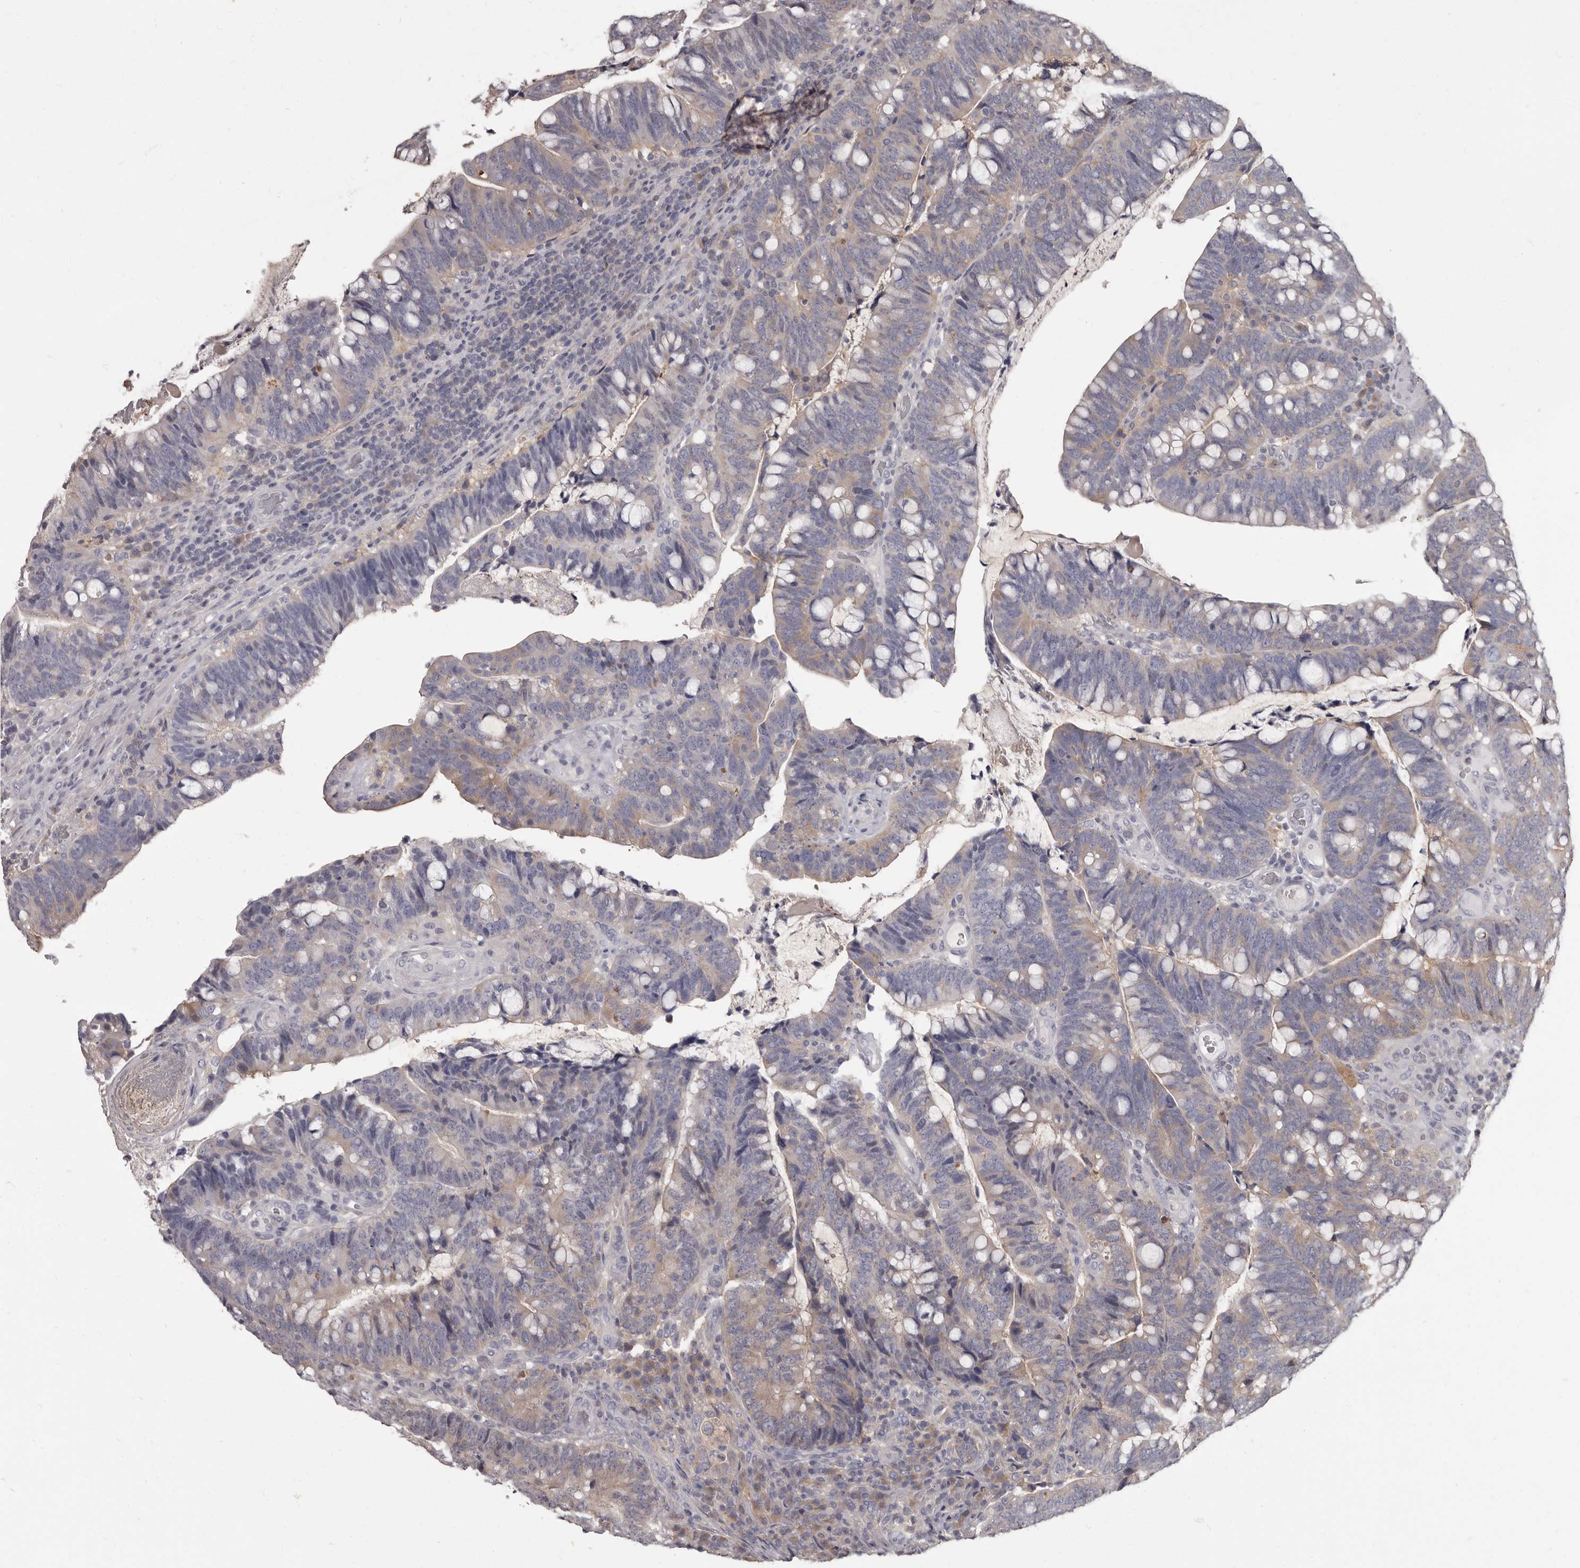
{"staining": {"intensity": "moderate", "quantity": "<25%", "location": "cytoplasmic/membranous"}, "tissue": "colorectal cancer", "cell_type": "Tumor cells", "image_type": "cancer", "snomed": [{"axis": "morphology", "description": "Adenocarcinoma, NOS"}, {"axis": "topography", "description": "Colon"}], "caption": "Colorectal adenocarcinoma stained with DAB immunohistochemistry (IHC) shows low levels of moderate cytoplasmic/membranous positivity in about <25% of tumor cells. (IHC, brightfield microscopy, high magnification).", "gene": "APEH", "patient": {"sex": "female", "age": 66}}